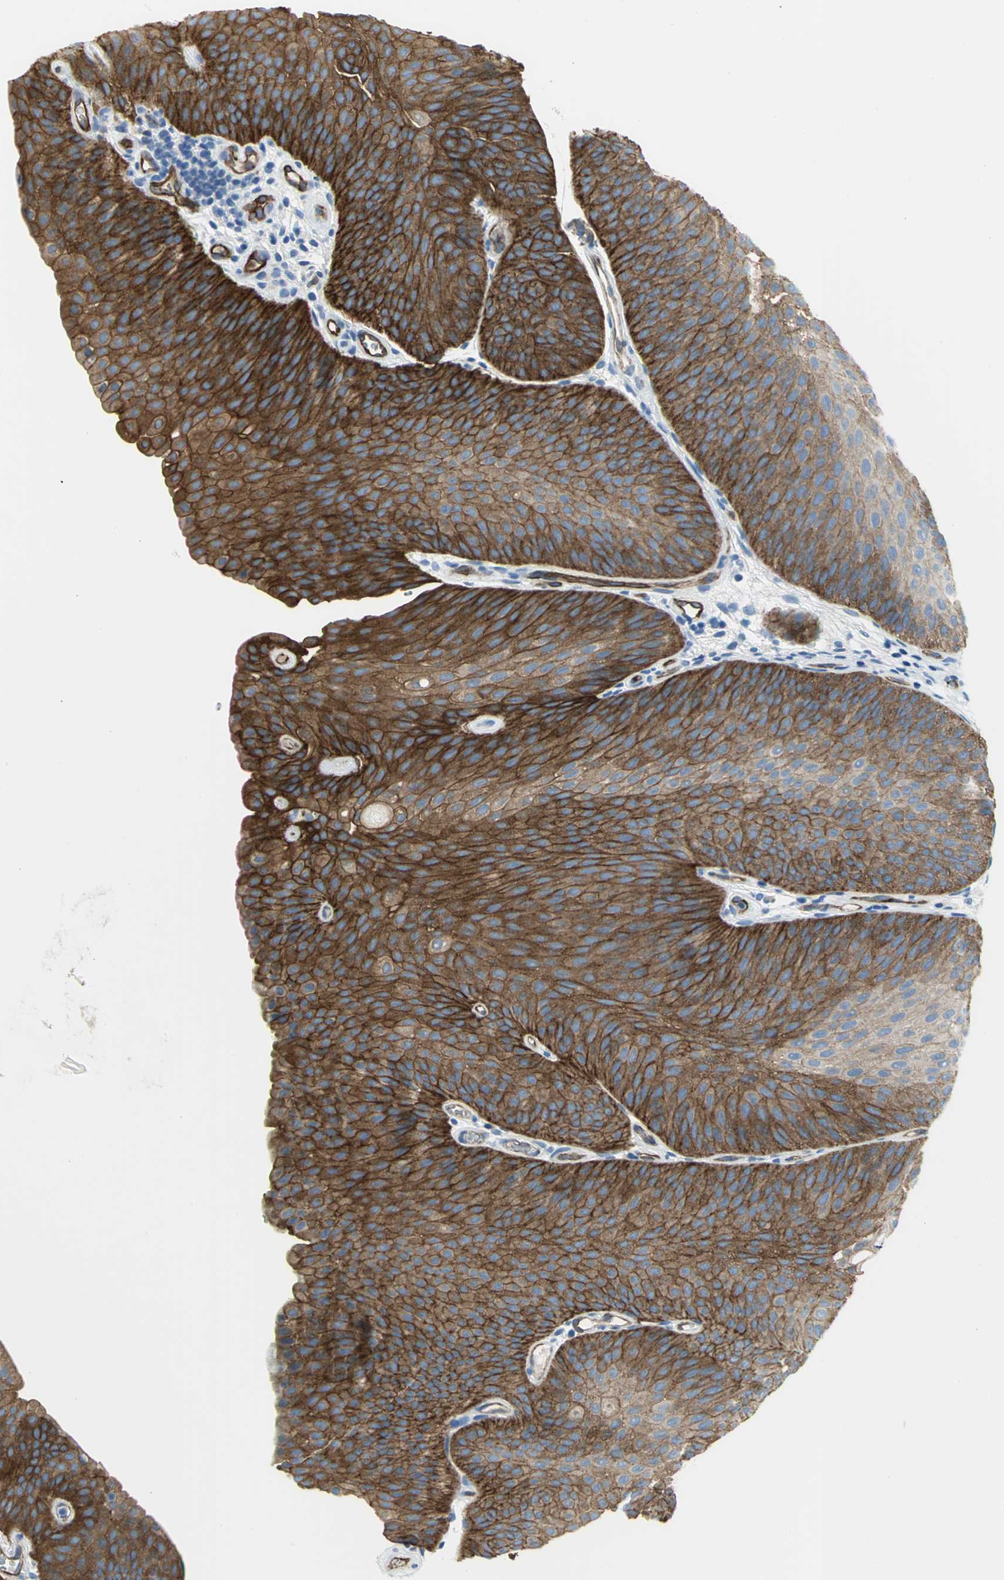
{"staining": {"intensity": "strong", "quantity": ">75%", "location": "cytoplasmic/membranous"}, "tissue": "urothelial cancer", "cell_type": "Tumor cells", "image_type": "cancer", "snomed": [{"axis": "morphology", "description": "Urothelial carcinoma, Low grade"}, {"axis": "topography", "description": "Urinary bladder"}], "caption": "Tumor cells show high levels of strong cytoplasmic/membranous positivity in approximately >75% of cells in human urothelial cancer.", "gene": "FLNB", "patient": {"sex": "female", "age": 60}}